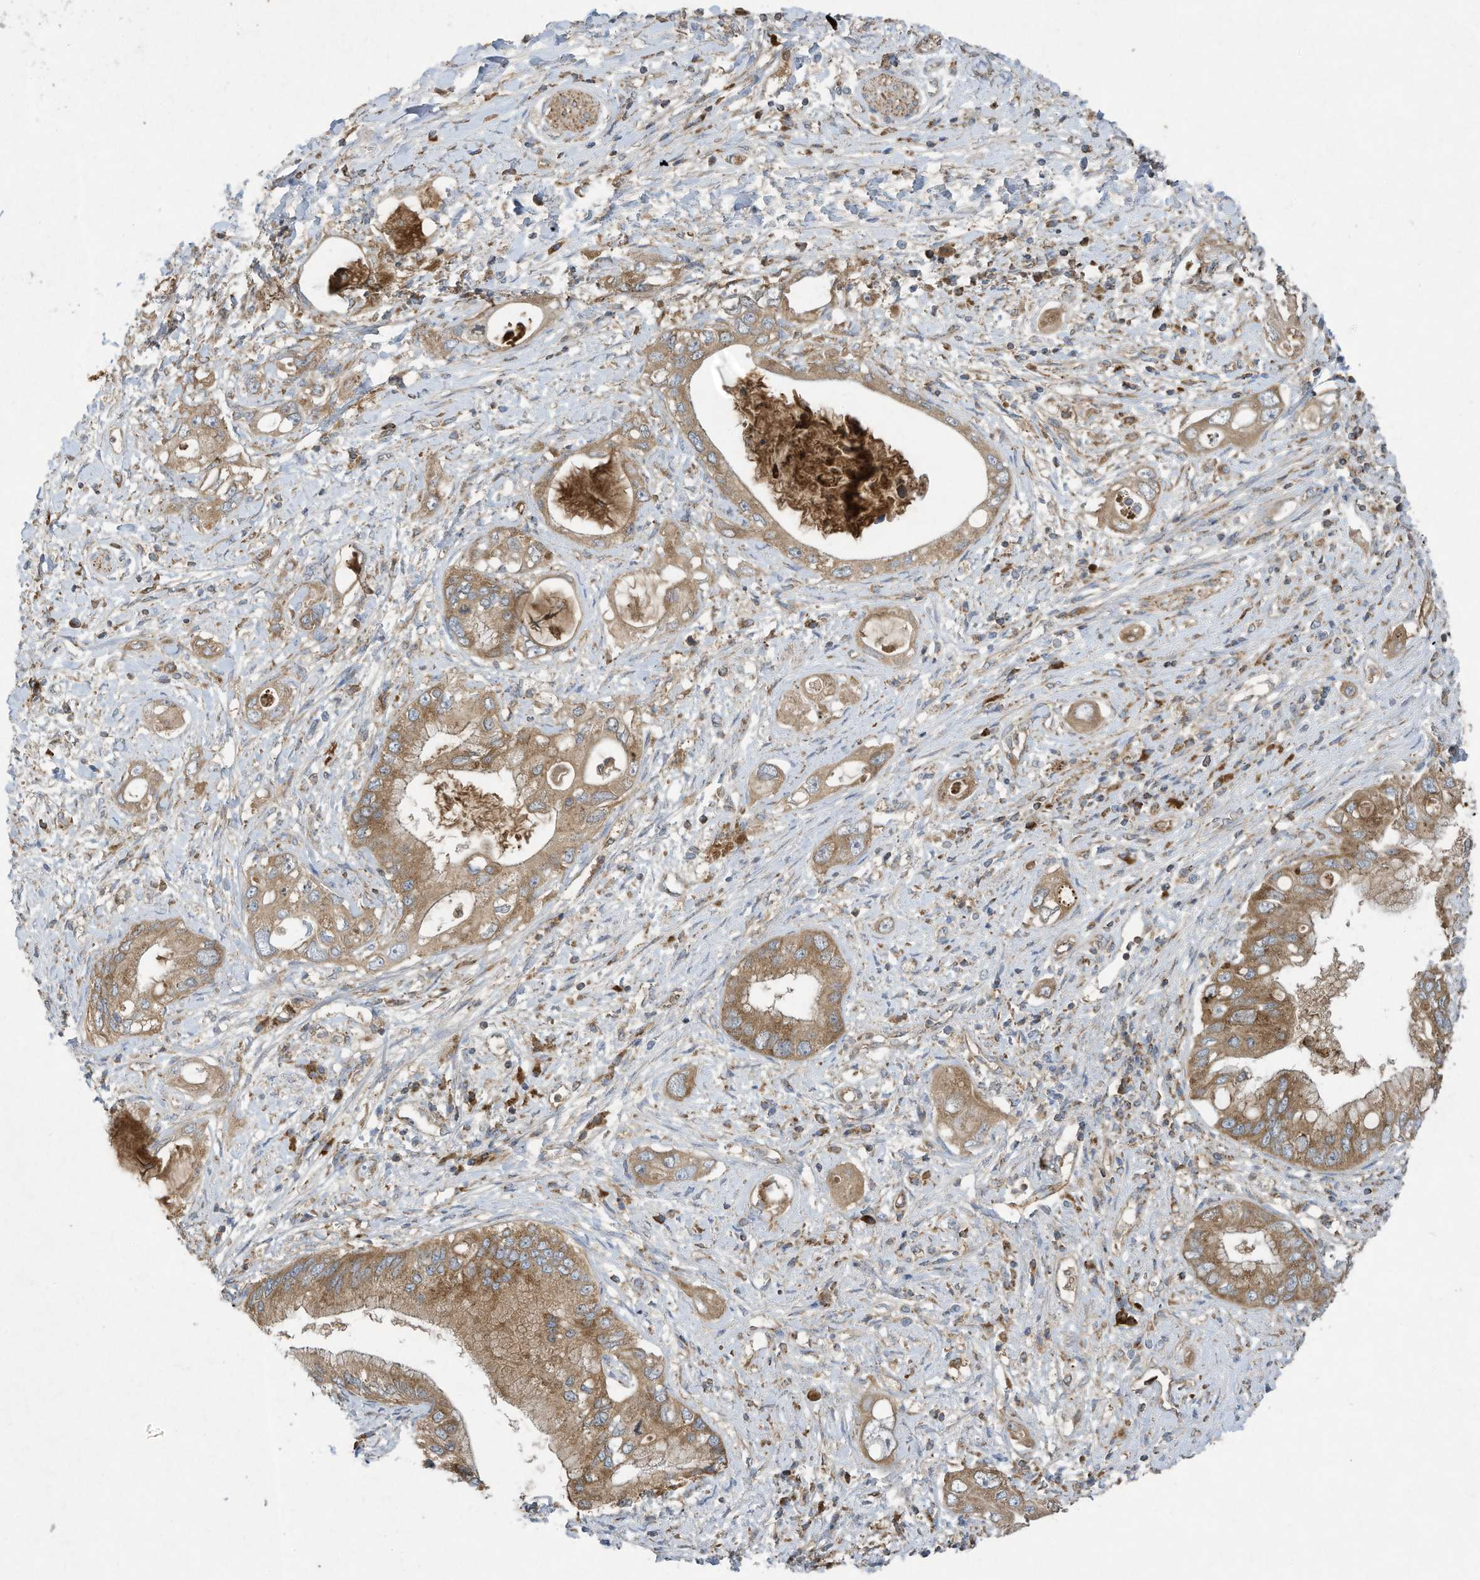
{"staining": {"intensity": "moderate", "quantity": ">75%", "location": "cytoplasmic/membranous"}, "tissue": "pancreatic cancer", "cell_type": "Tumor cells", "image_type": "cancer", "snomed": [{"axis": "morphology", "description": "Inflammation, NOS"}, {"axis": "morphology", "description": "Adenocarcinoma, NOS"}, {"axis": "topography", "description": "Pancreas"}], "caption": "Immunohistochemical staining of pancreatic cancer (adenocarcinoma) shows moderate cytoplasmic/membranous protein expression in approximately >75% of tumor cells.", "gene": "SYNJ2", "patient": {"sex": "female", "age": 56}}